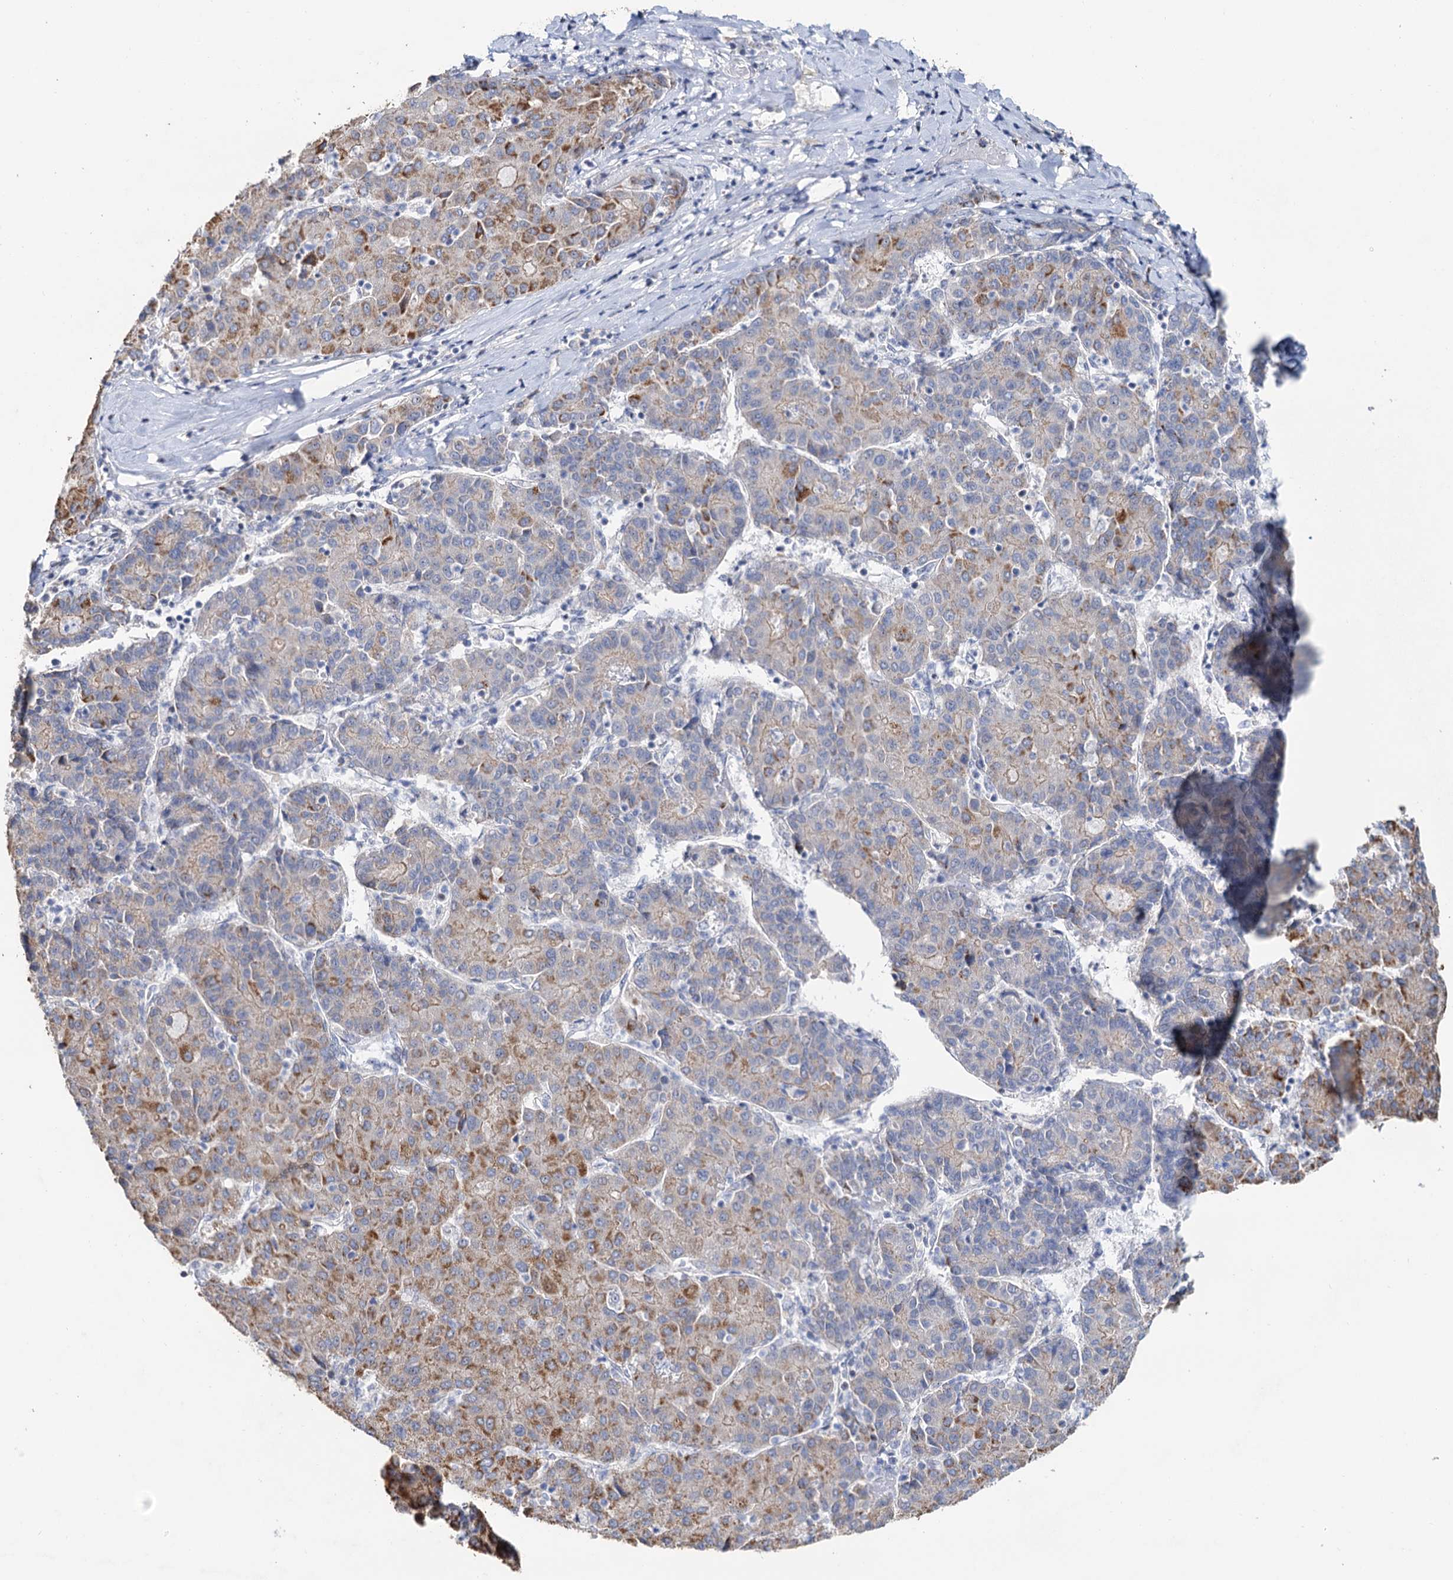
{"staining": {"intensity": "moderate", "quantity": "25%-75%", "location": "cytoplasmic/membranous"}, "tissue": "liver cancer", "cell_type": "Tumor cells", "image_type": "cancer", "snomed": [{"axis": "morphology", "description": "Carcinoma, Hepatocellular, NOS"}, {"axis": "topography", "description": "Liver"}], "caption": "A photomicrograph showing moderate cytoplasmic/membranous positivity in approximately 25%-75% of tumor cells in hepatocellular carcinoma (liver), as visualized by brown immunohistochemical staining.", "gene": "C2CD3", "patient": {"sex": "male", "age": 65}}